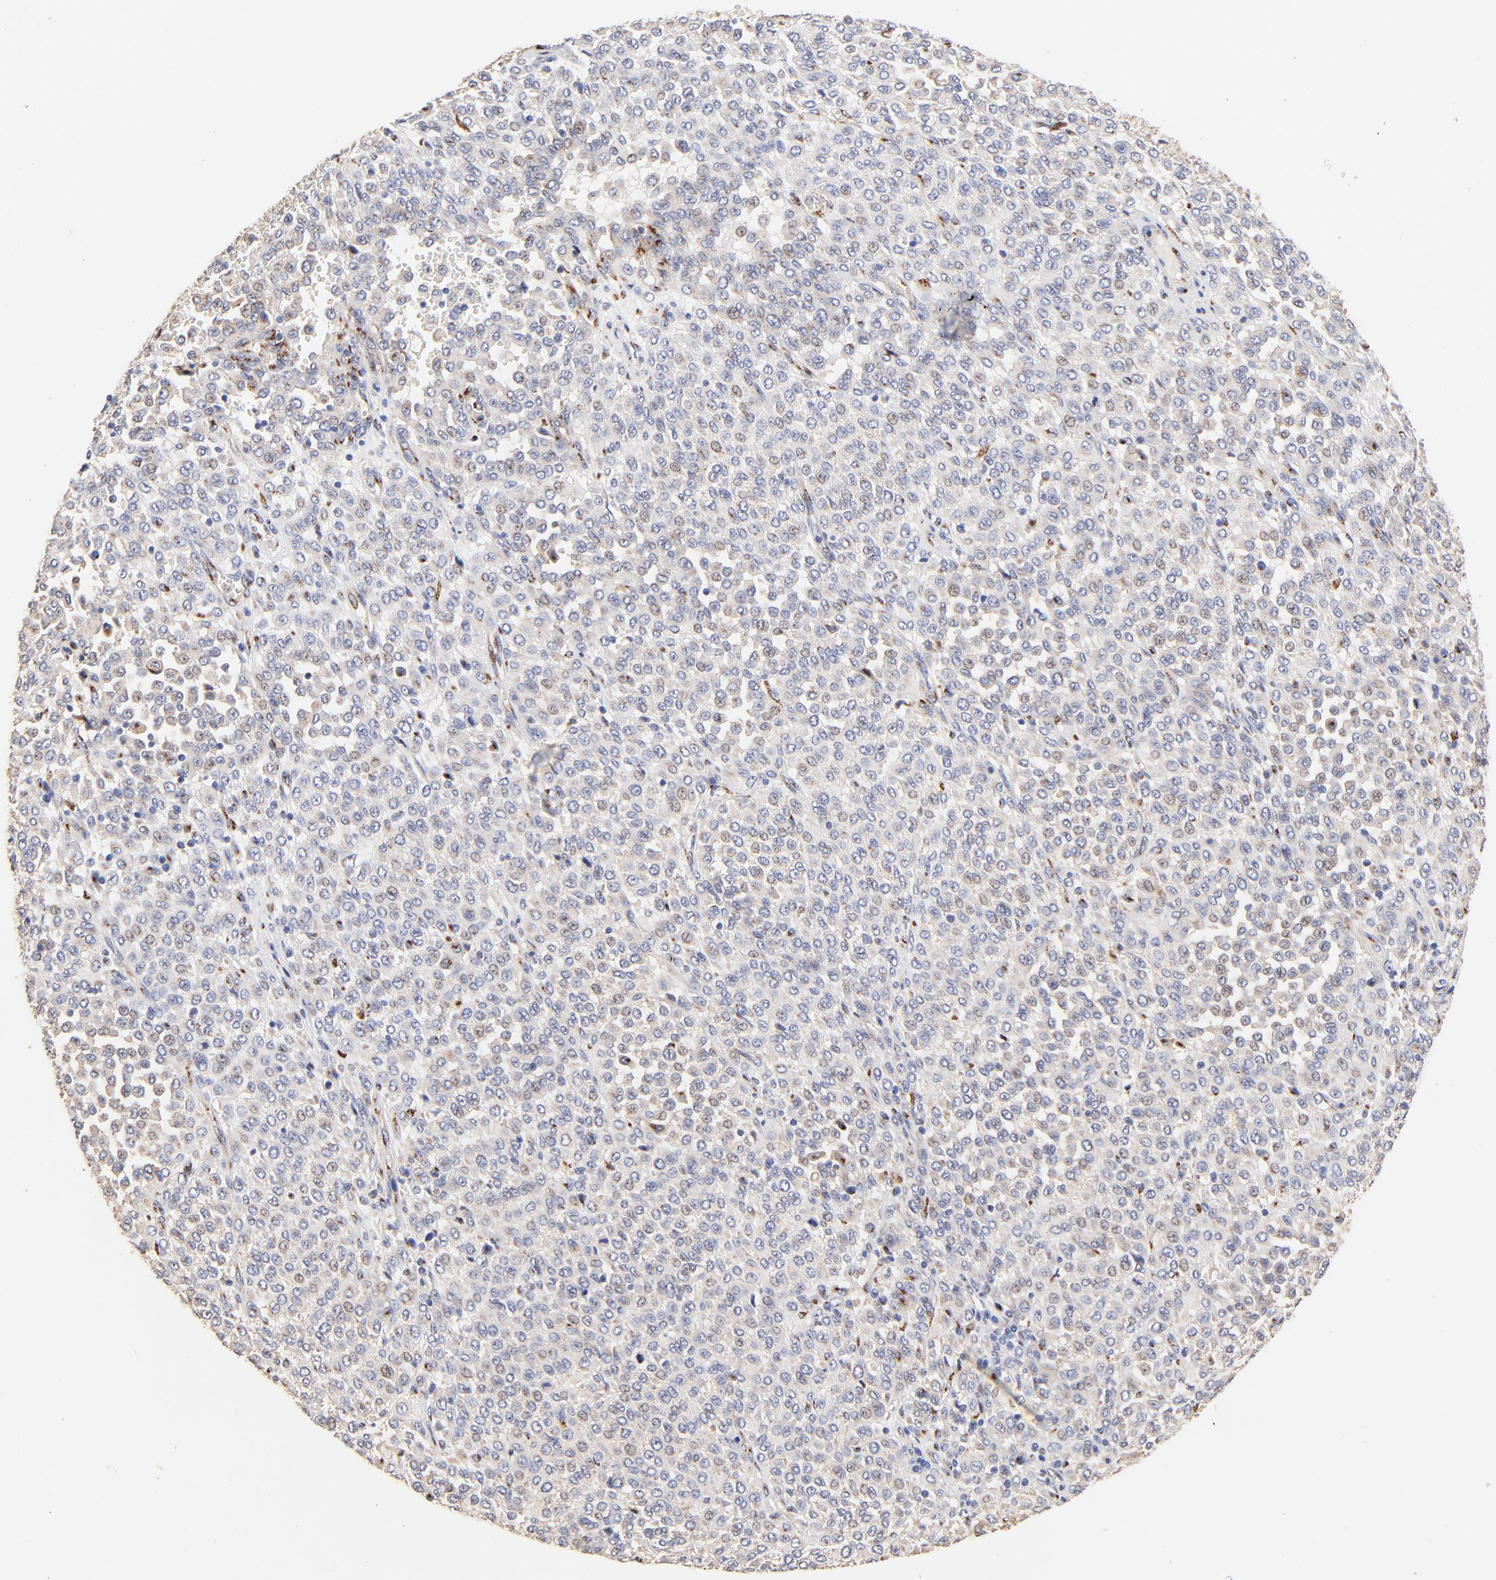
{"staining": {"intensity": "negative", "quantity": "none", "location": "none"}, "tissue": "melanoma", "cell_type": "Tumor cells", "image_type": "cancer", "snomed": [{"axis": "morphology", "description": "Malignant melanoma, Metastatic site"}, {"axis": "topography", "description": "Pancreas"}], "caption": "Histopathology image shows no significant protein expression in tumor cells of melanoma. (Brightfield microscopy of DAB immunohistochemistry (IHC) at high magnification).", "gene": "FMNL3", "patient": {"sex": "female", "age": 30}}